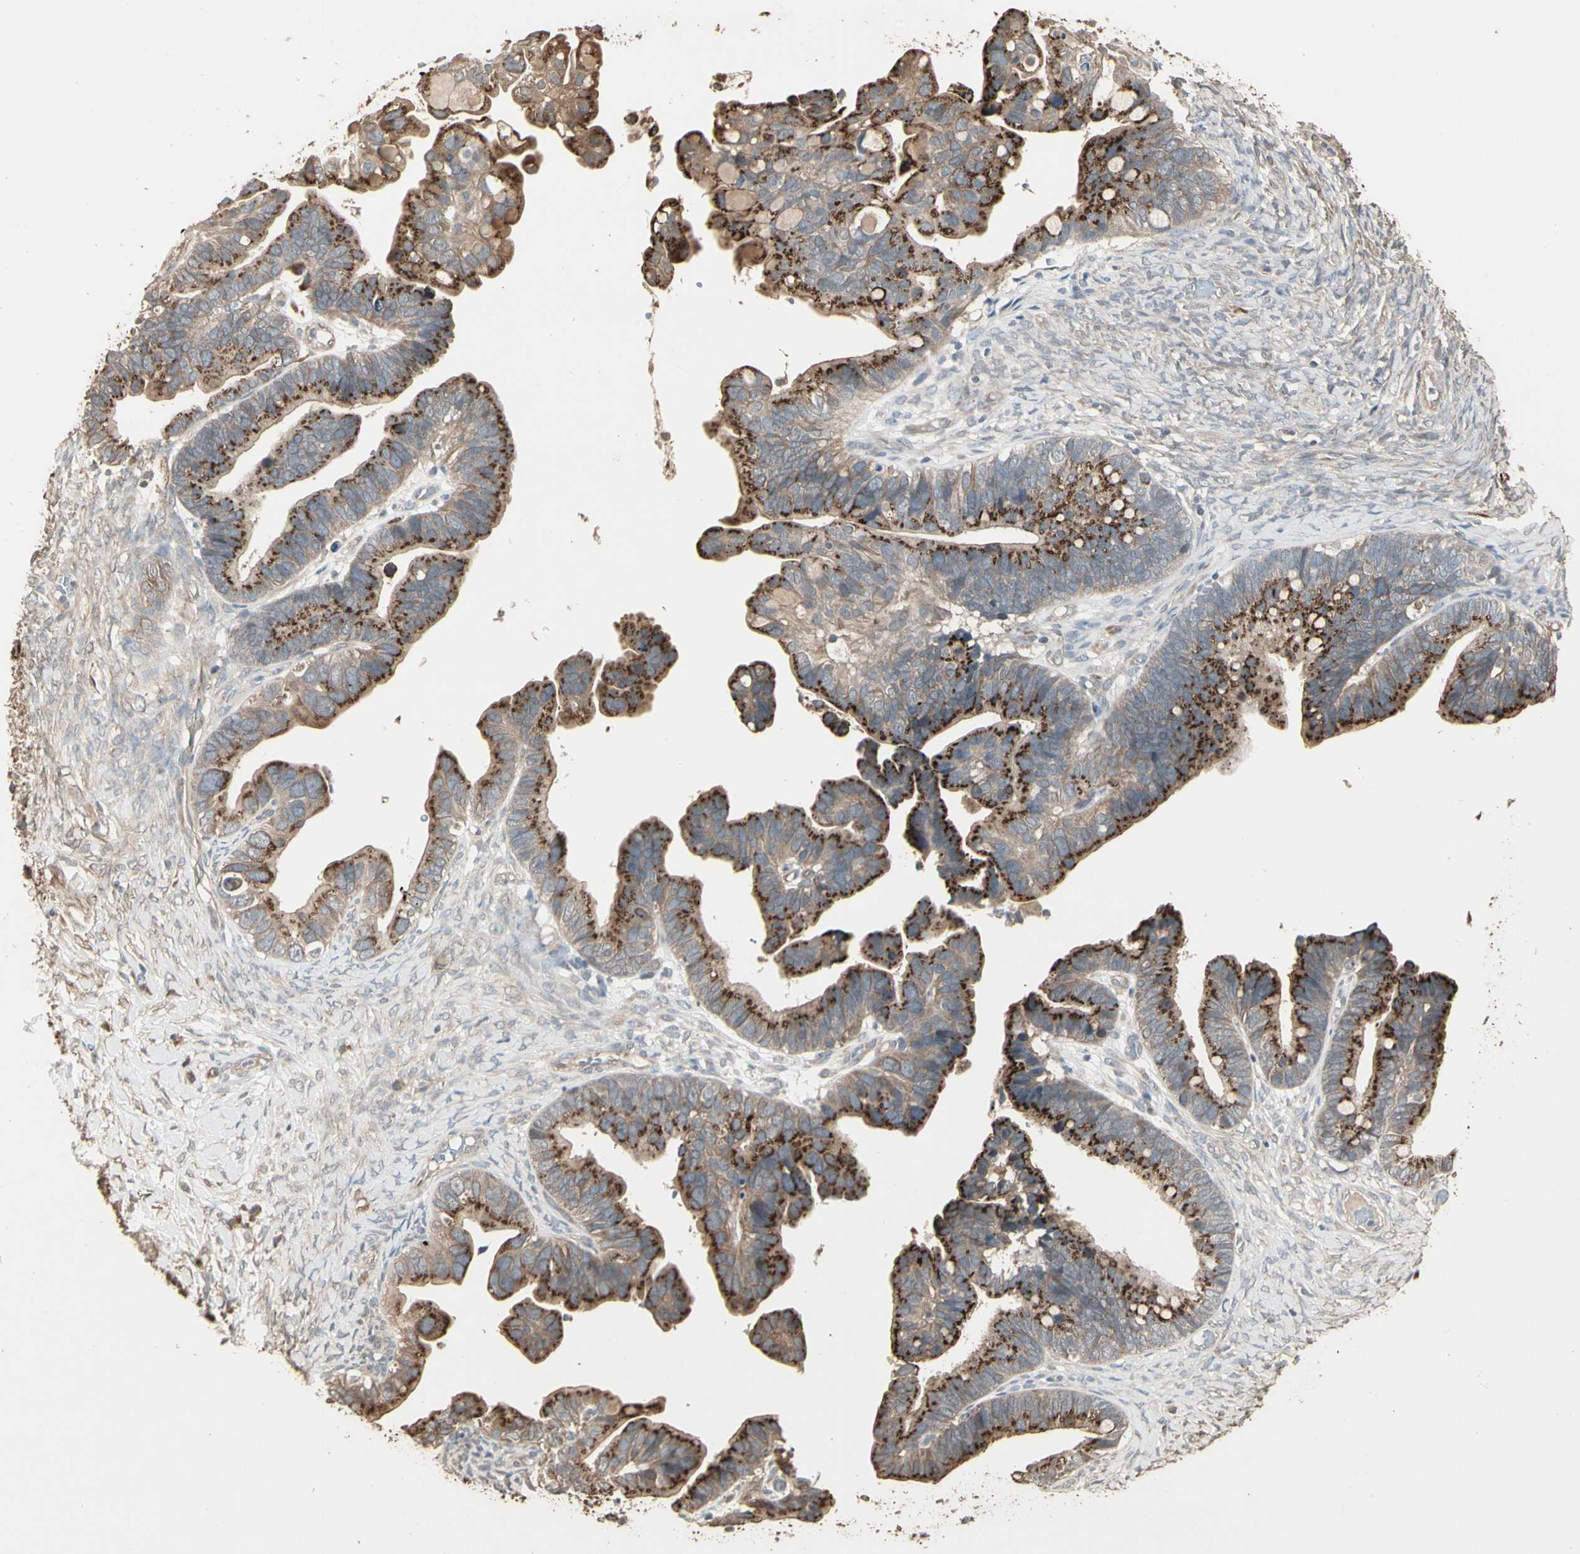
{"staining": {"intensity": "strong", "quantity": ">75%", "location": "cytoplasmic/membranous"}, "tissue": "ovarian cancer", "cell_type": "Tumor cells", "image_type": "cancer", "snomed": [{"axis": "morphology", "description": "Cystadenocarcinoma, serous, NOS"}, {"axis": "topography", "description": "Ovary"}], "caption": "An immunohistochemistry (IHC) micrograph of neoplastic tissue is shown. Protein staining in brown labels strong cytoplasmic/membranous positivity in ovarian serous cystadenocarcinoma within tumor cells.", "gene": "GALNT3", "patient": {"sex": "female", "age": 56}}